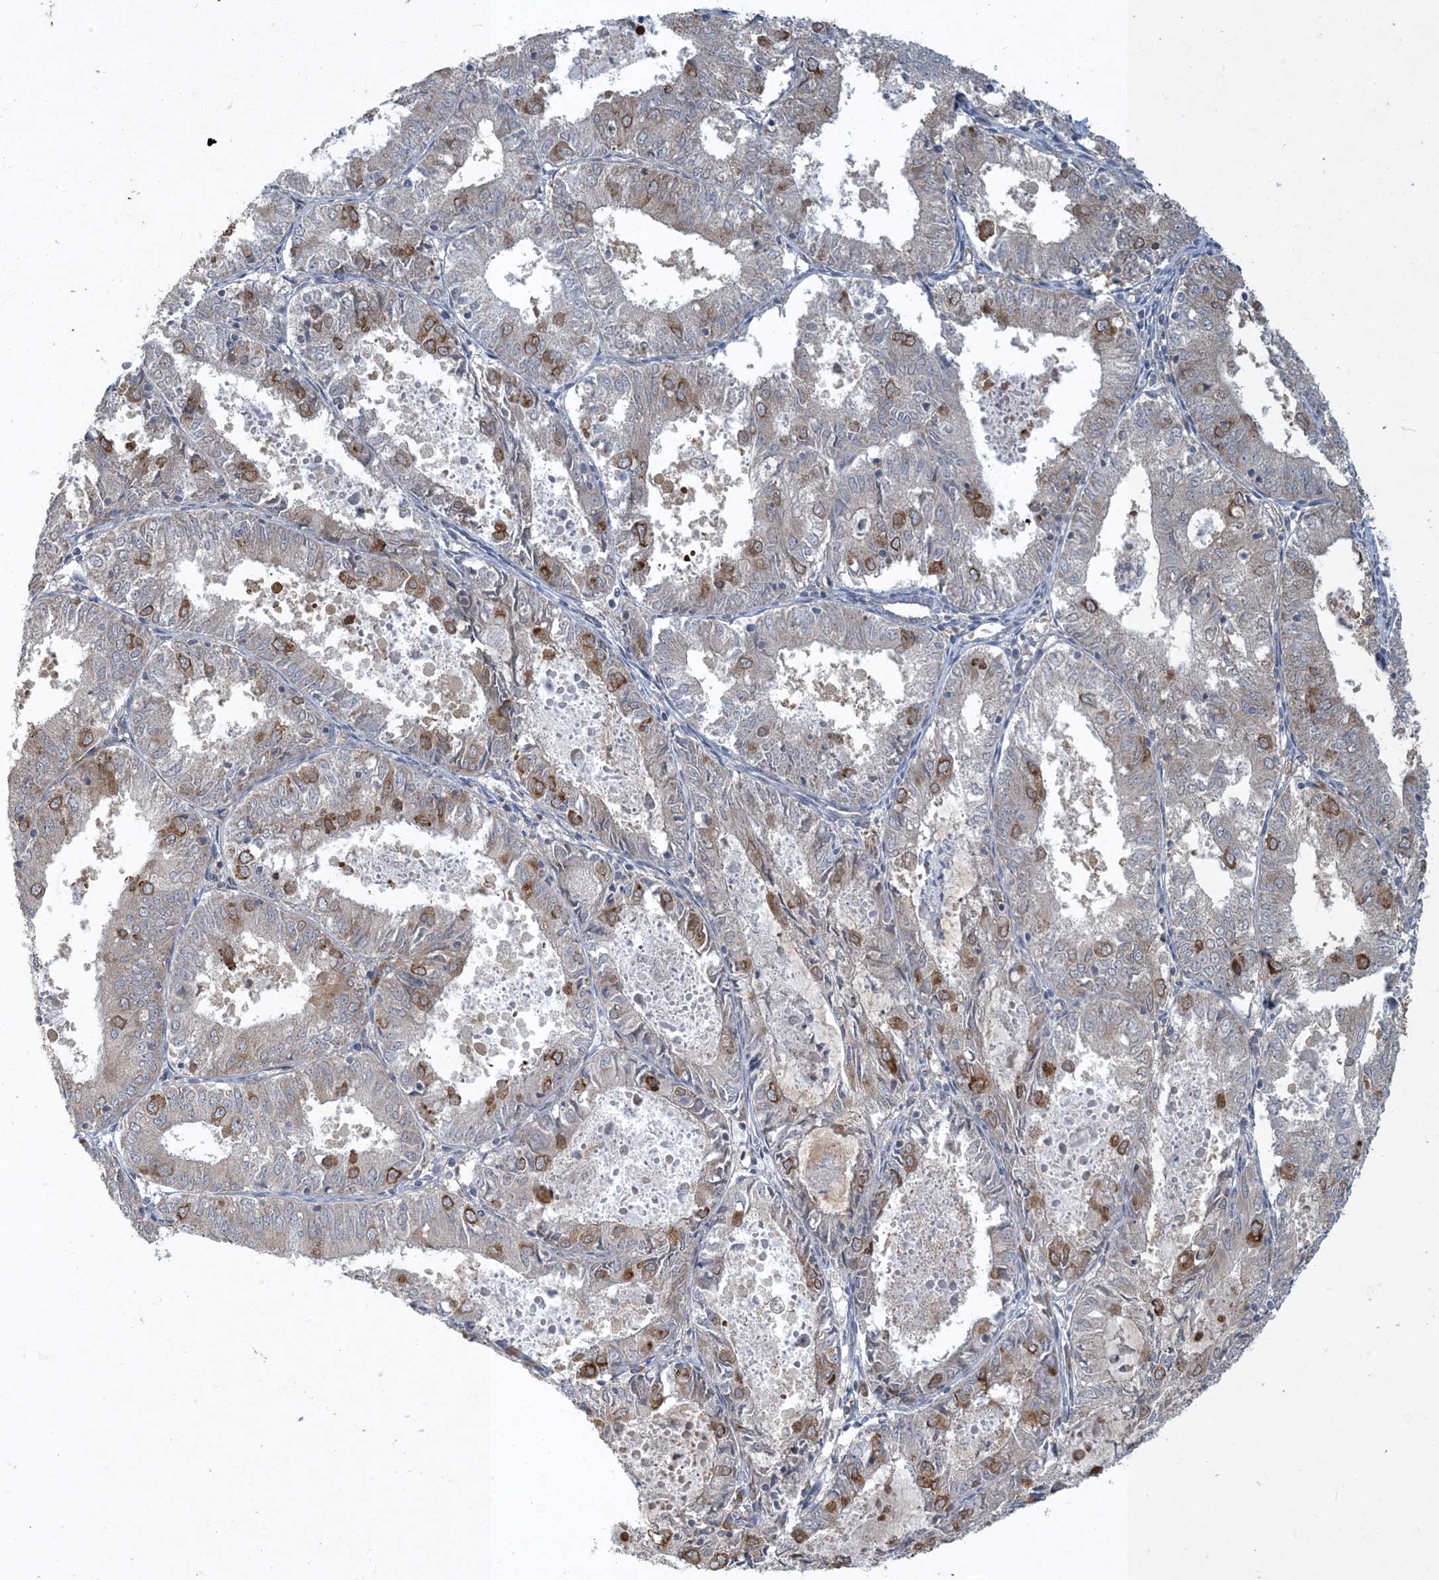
{"staining": {"intensity": "moderate", "quantity": "<25%", "location": "cytoplasmic/membranous"}, "tissue": "endometrial cancer", "cell_type": "Tumor cells", "image_type": "cancer", "snomed": [{"axis": "morphology", "description": "Adenocarcinoma, NOS"}, {"axis": "topography", "description": "Endometrium"}], "caption": "Adenocarcinoma (endometrial) stained for a protein (brown) reveals moderate cytoplasmic/membranous positive staining in approximately <25% of tumor cells.", "gene": "CDS1", "patient": {"sex": "female", "age": 57}}